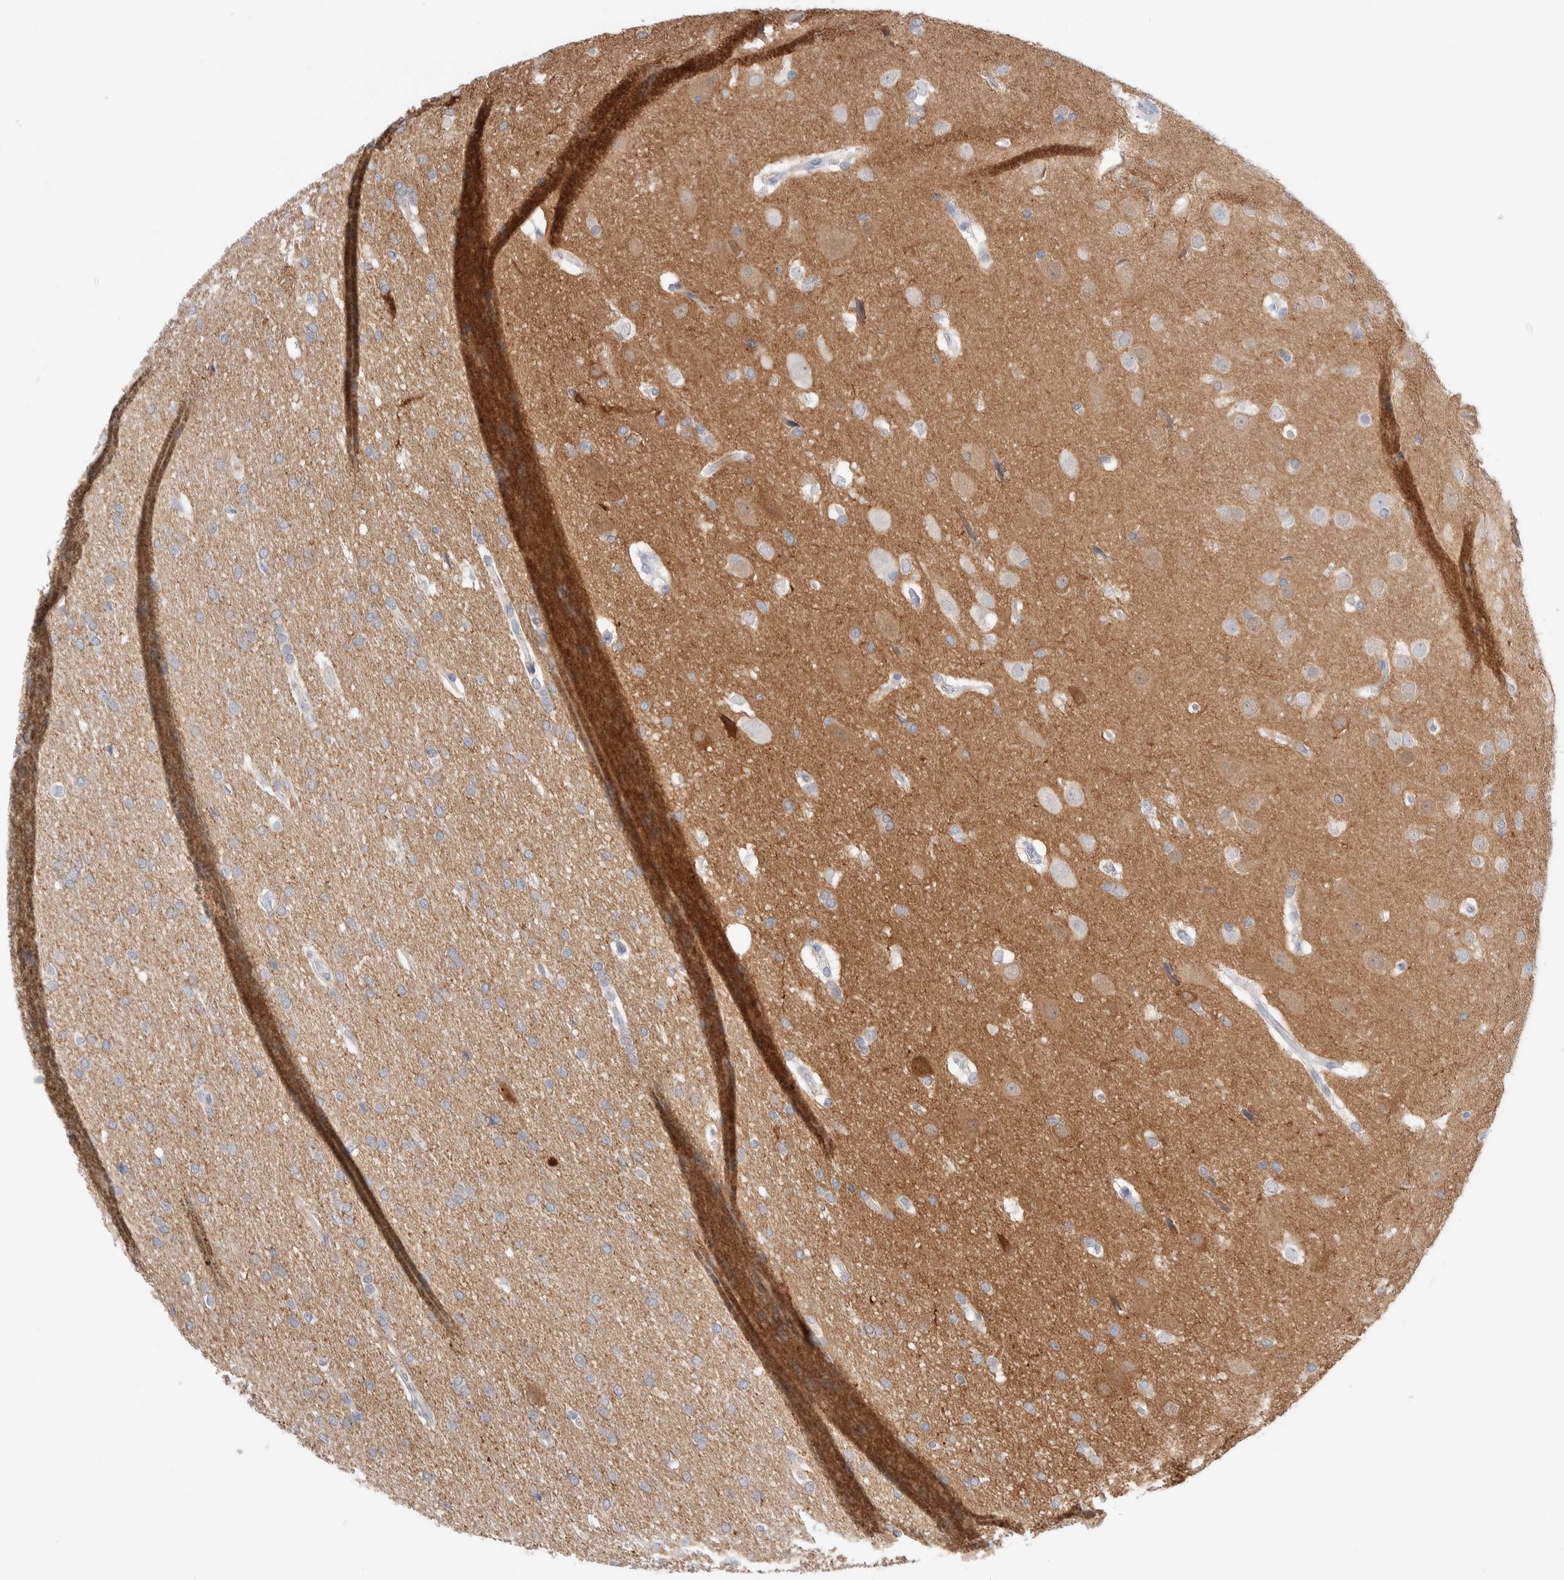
{"staining": {"intensity": "negative", "quantity": "none", "location": "none"}, "tissue": "glioma", "cell_type": "Tumor cells", "image_type": "cancer", "snomed": [{"axis": "morphology", "description": "Glioma, malignant, Low grade"}, {"axis": "topography", "description": "Brain"}], "caption": "Tumor cells are negative for protein expression in human glioma. The staining is performed using DAB (3,3'-diaminobenzidine) brown chromogen with nuclei counter-stained in using hematoxylin.", "gene": "GDA", "patient": {"sex": "female", "age": 37}}